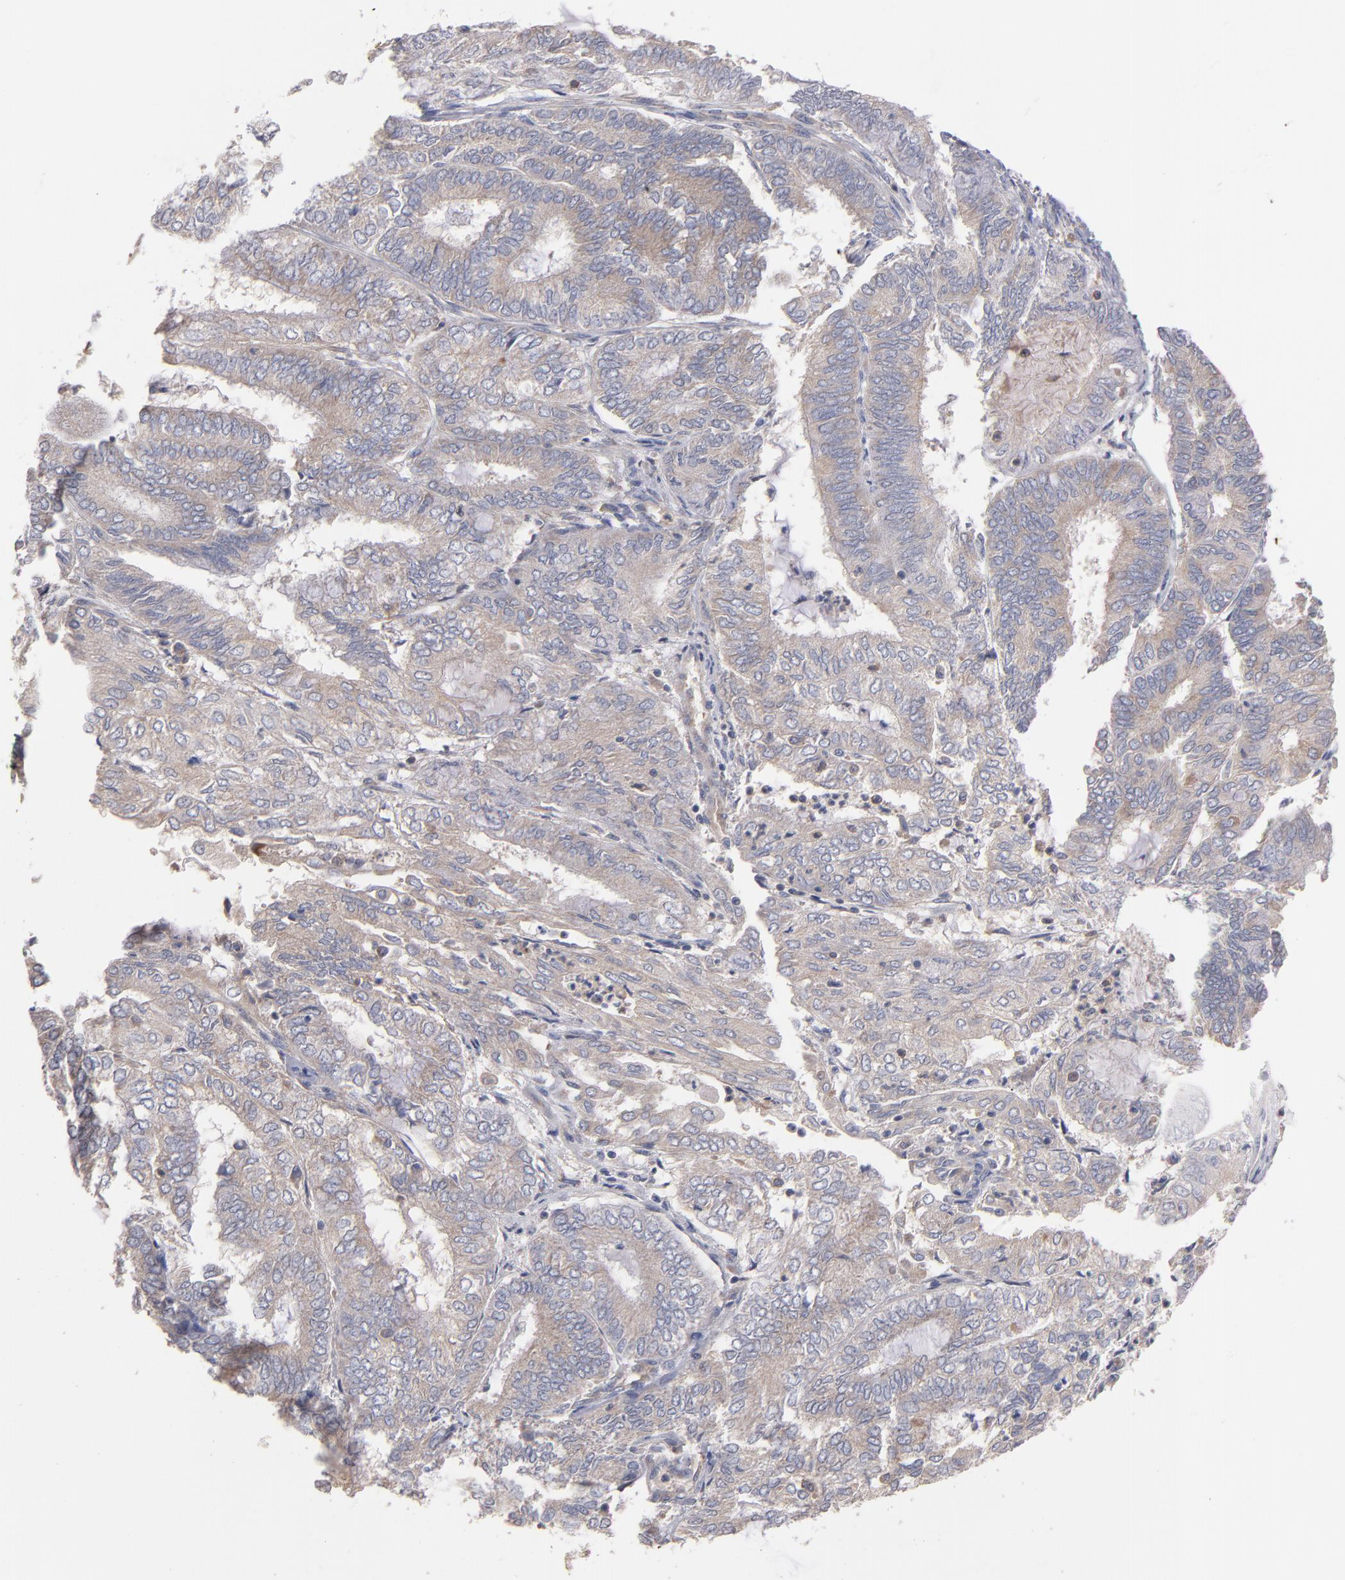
{"staining": {"intensity": "weak", "quantity": ">75%", "location": "cytoplasmic/membranous"}, "tissue": "endometrial cancer", "cell_type": "Tumor cells", "image_type": "cancer", "snomed": [{"axis": "morphology", "description": "Adenocarcinoma, NOS"}, {"axis": "topography", "description": "Endometrium"}], "caption": "IHC histopathology image of endometrial adenocarcinoma stained for a protein (brown), which exhibits low levels of weak cytoplasmic/membranous staining in about >75% of tumor cells.", "gene": "DACT1", "patient": {"sex": "female", "age": 59}}